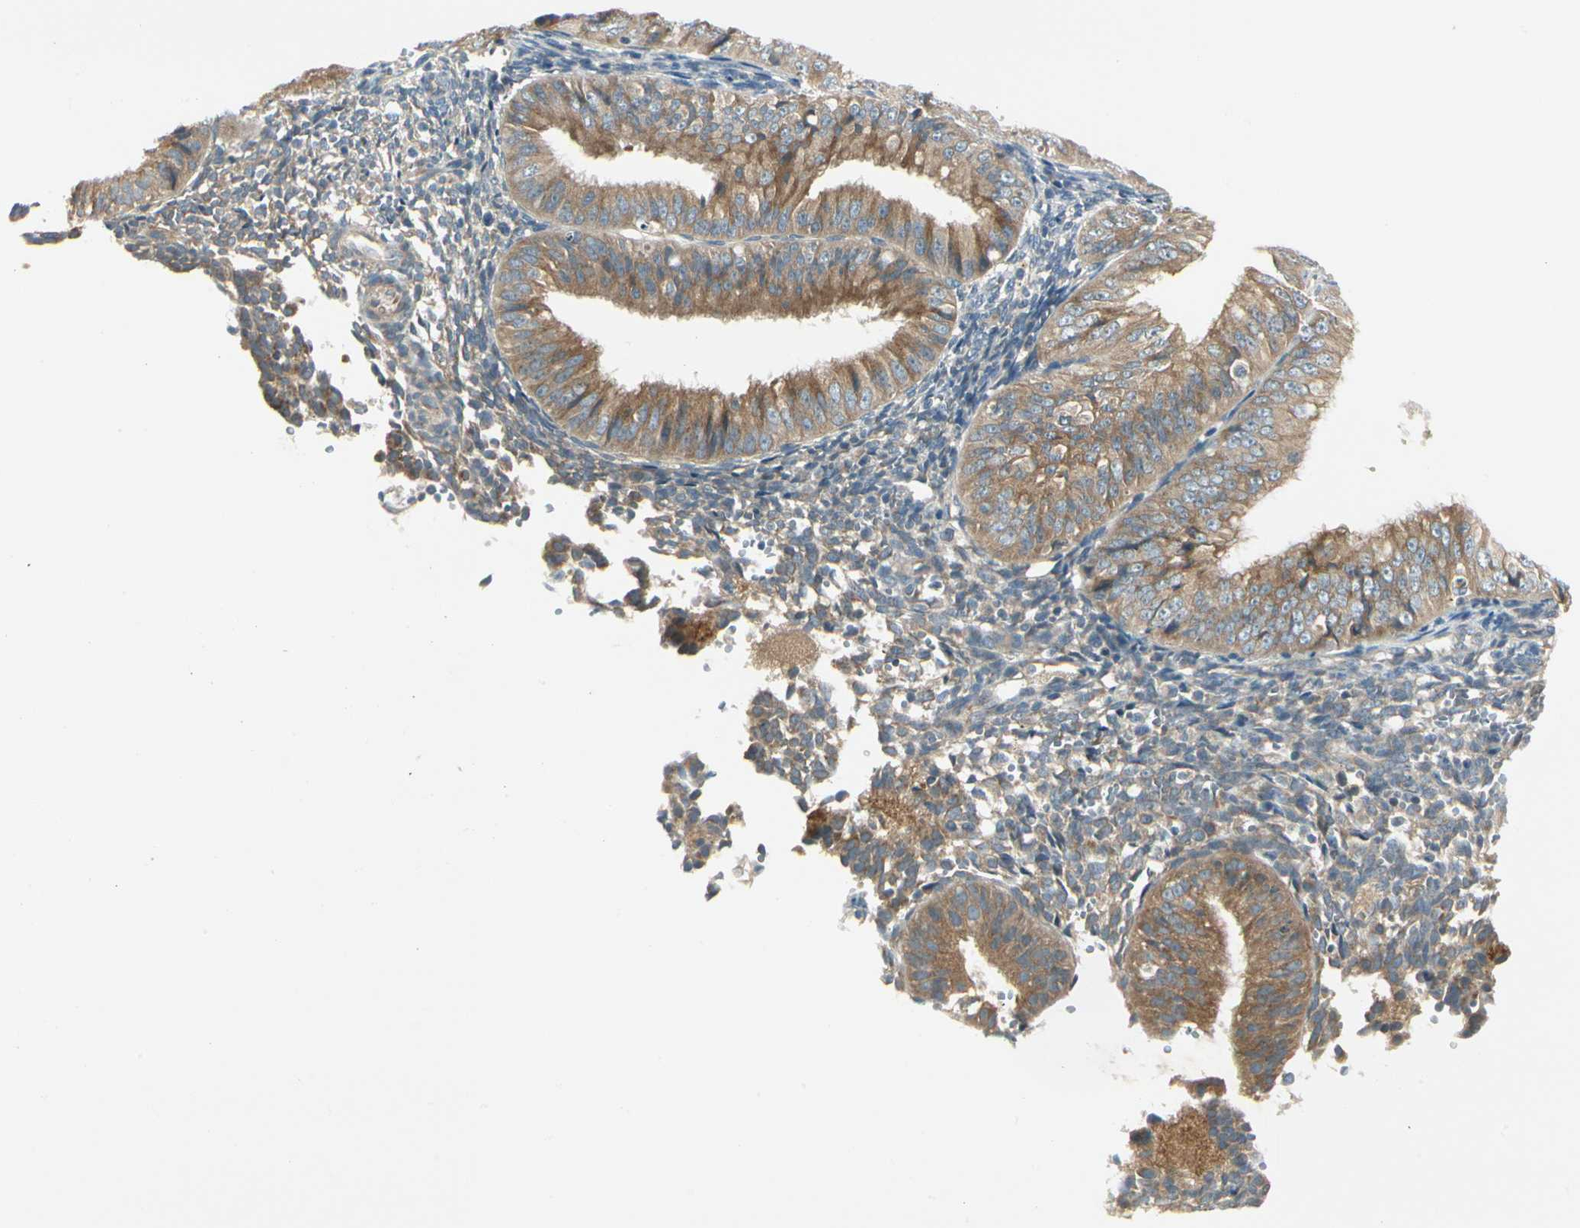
{"staining": {"intensity": "moderate", "quantity": ">75%", "location": "cytoplasmic/membranous"}, "tissue": "endometrial cancer", "cell_type": "Tumor cells", "image_type": "cancer", "snomed": [{"axis": "morphology", "description": "Normal tissue, NOS"}, {"axis": "morphology", "description": "Adenocarcinoma, NOS"}, {"axis": "topography", "description": "Endometrium"}], "caption": "Moderate cytoplasmic/membranous protein staining is seen in about >75% of tumor cells in adenocarcinoma (endometrial).", "gene": "BNIP1", "patient": {"sex": "female", "age": 53}}